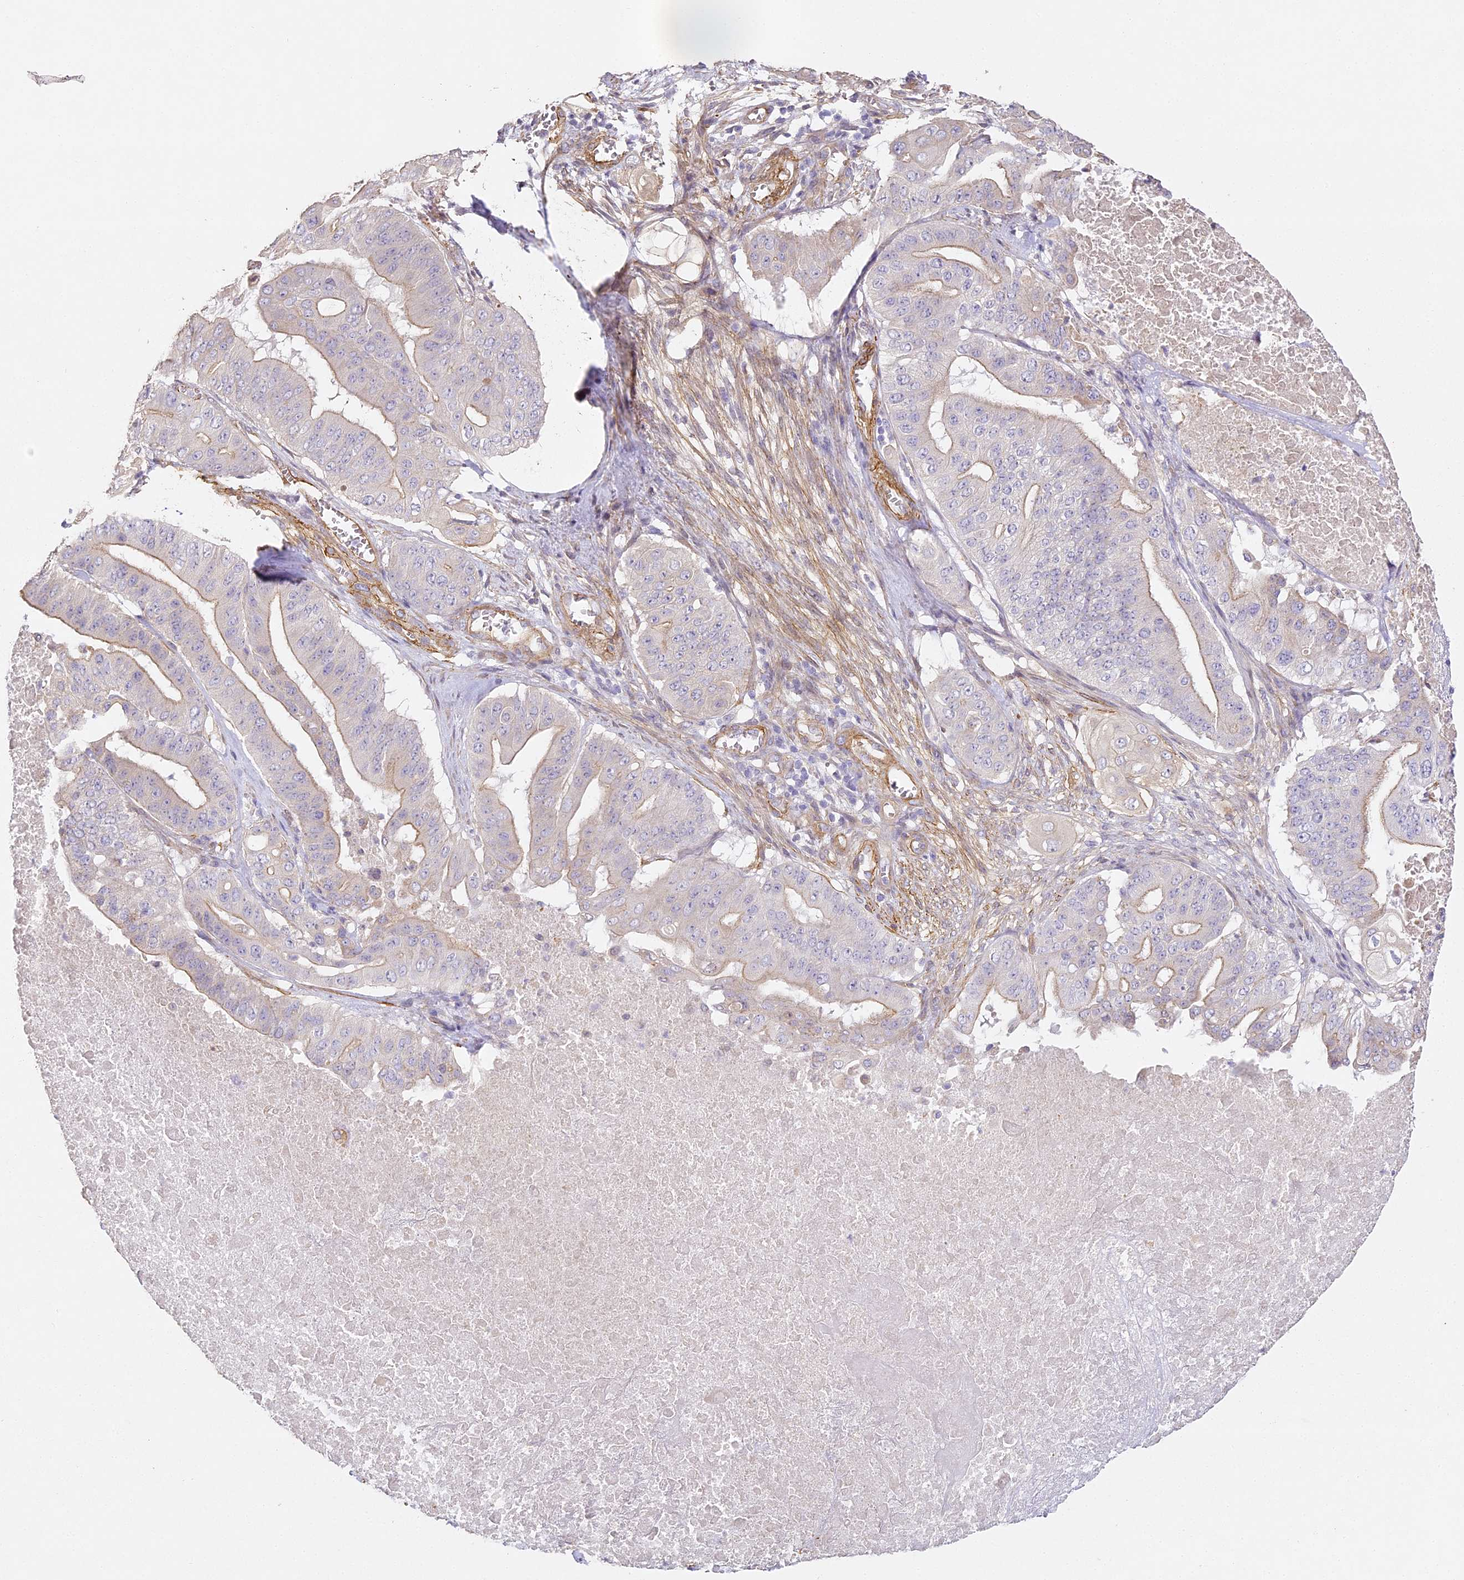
{"staining": {"intensity": "weak", "quantity": "<25%", "location": "cytoplasmic/membranous"}, "tissue": "pancreatic cancer", "cell_type": "Tumor cells", "image_type": "cancer", "snomed": [{"axis": "morphology", "description": "Adenocarcinoma, NOS"}, {"axis": "topography", "description": "Pancreas"}], "caption": "This is an immunohistochemistry (IHC) histopathology image of human adenocarcinoma (pancreatic). There is no positivity in tumor cells.", "gene": "MED28", "patient": {"sex": "female", "age": 77}}